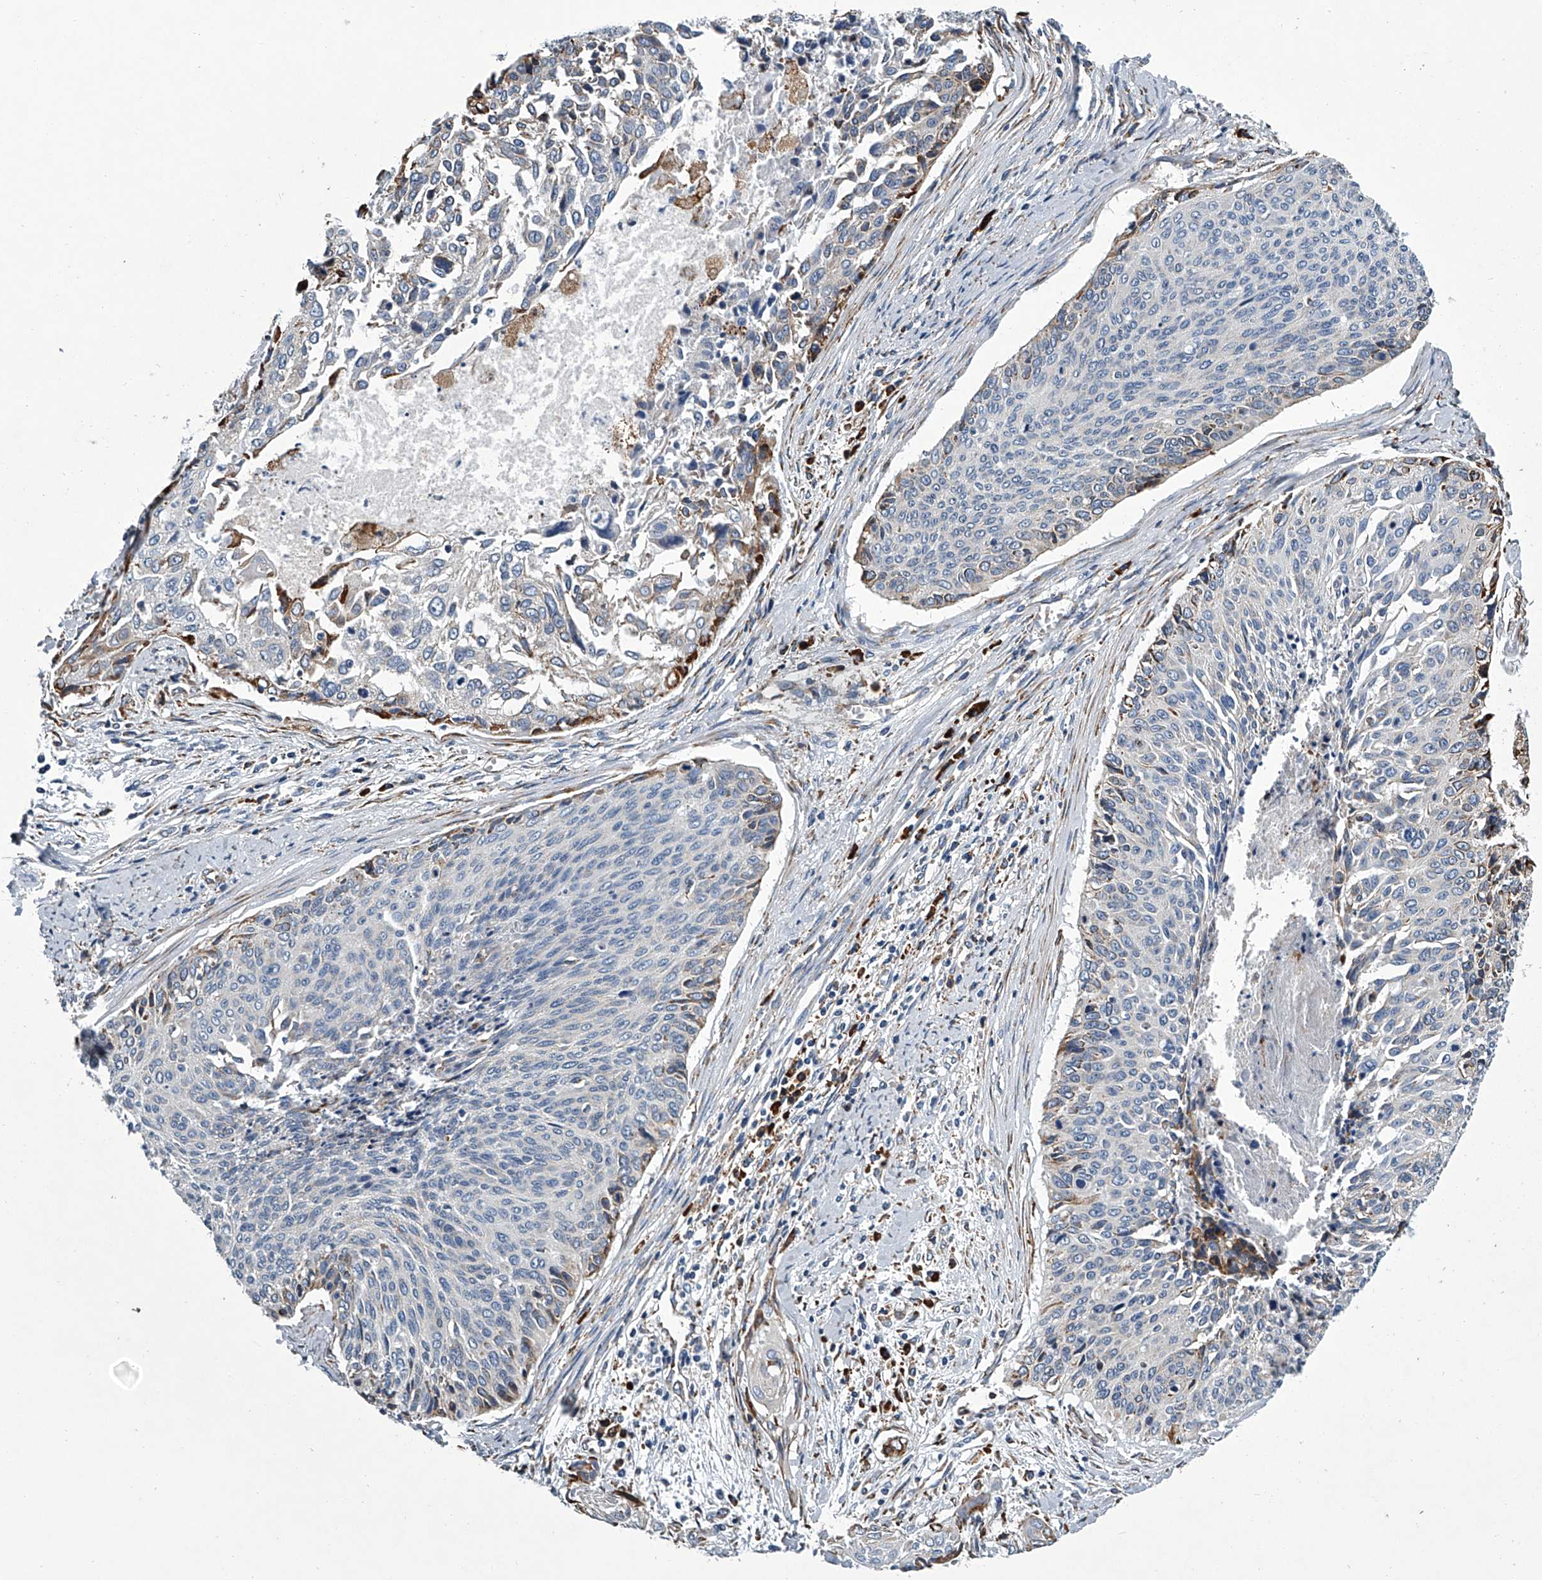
{"staining": {"intensity": "weak", "quantity": "<25%", "location": "cytoplasmic/membranous"}, "tissue": "cervical cancer", "cell_type": "Tumor cells", "image_type": "cancer", "snomed": [{"axis": "morphology", "description": "Squamous cell carcinoma, NOS"}, {"axis": "topography", "description": "Cervix"}], "caption": "A micrograph of cervical cancer stained for a protein exhibits no brown staining in tumor cells.", "gene": "TMEM63C", "patient": {"sex": "female", "age": 55}}